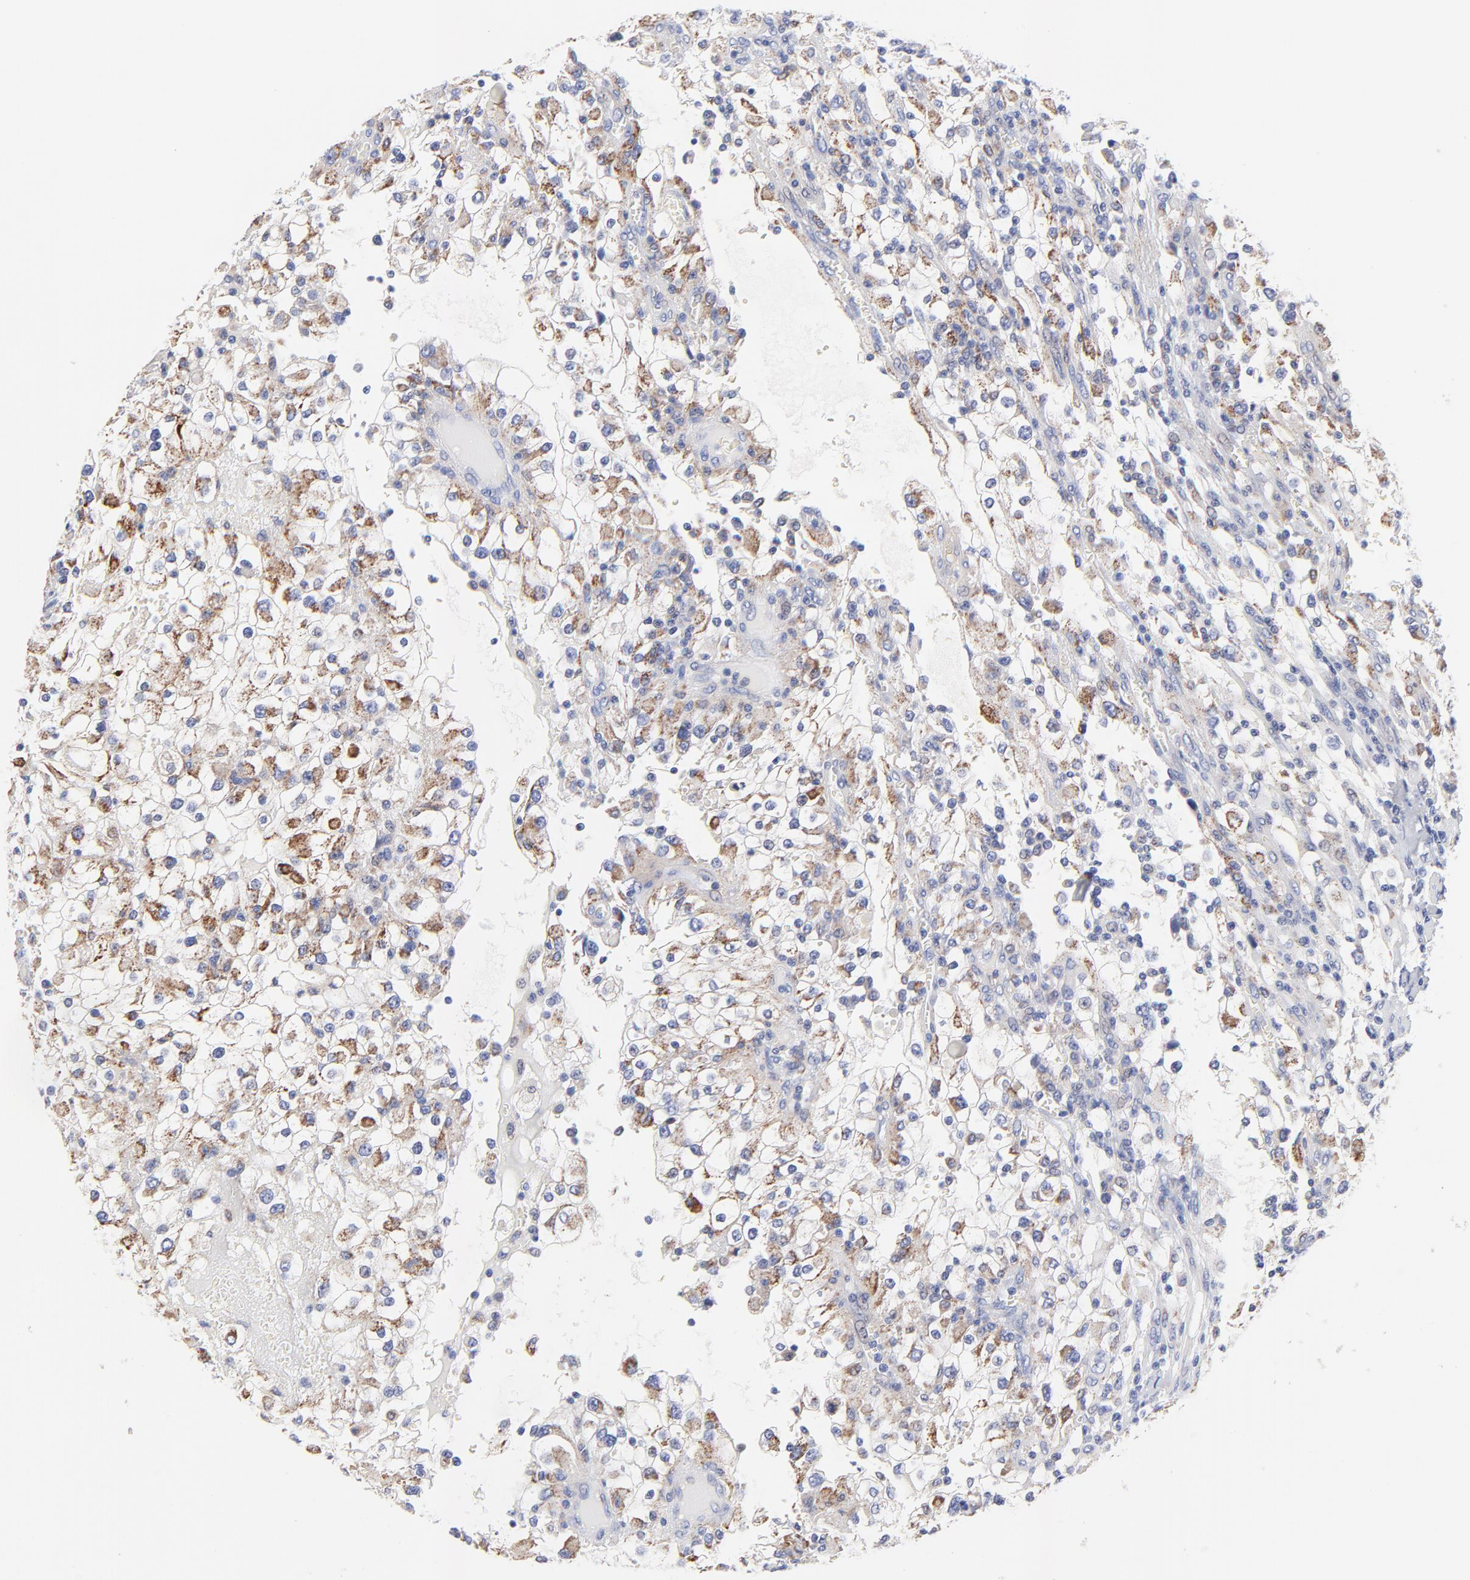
{"staining": {"intensity": "moderate", "quantity": "<25%", "location": "cytoplasmic/membranous"}, "tissue": "renal cancer", "cell_type": "Tumor cells", "image_type": "cancer", "snomed": [{"axis": "morphology", "description": "Adenocarcinoma, NOS"}, {"axis": "topography", "description": "Kidney"}], "caption": "This is an image of IHC staining of renal cancer (adenocarcinoma), which shows moderate positivity in the cytoplasmic/membranous of tumor cells.", "gene": "FBXO10", "patient": {"sex": "female", "age": 52}}